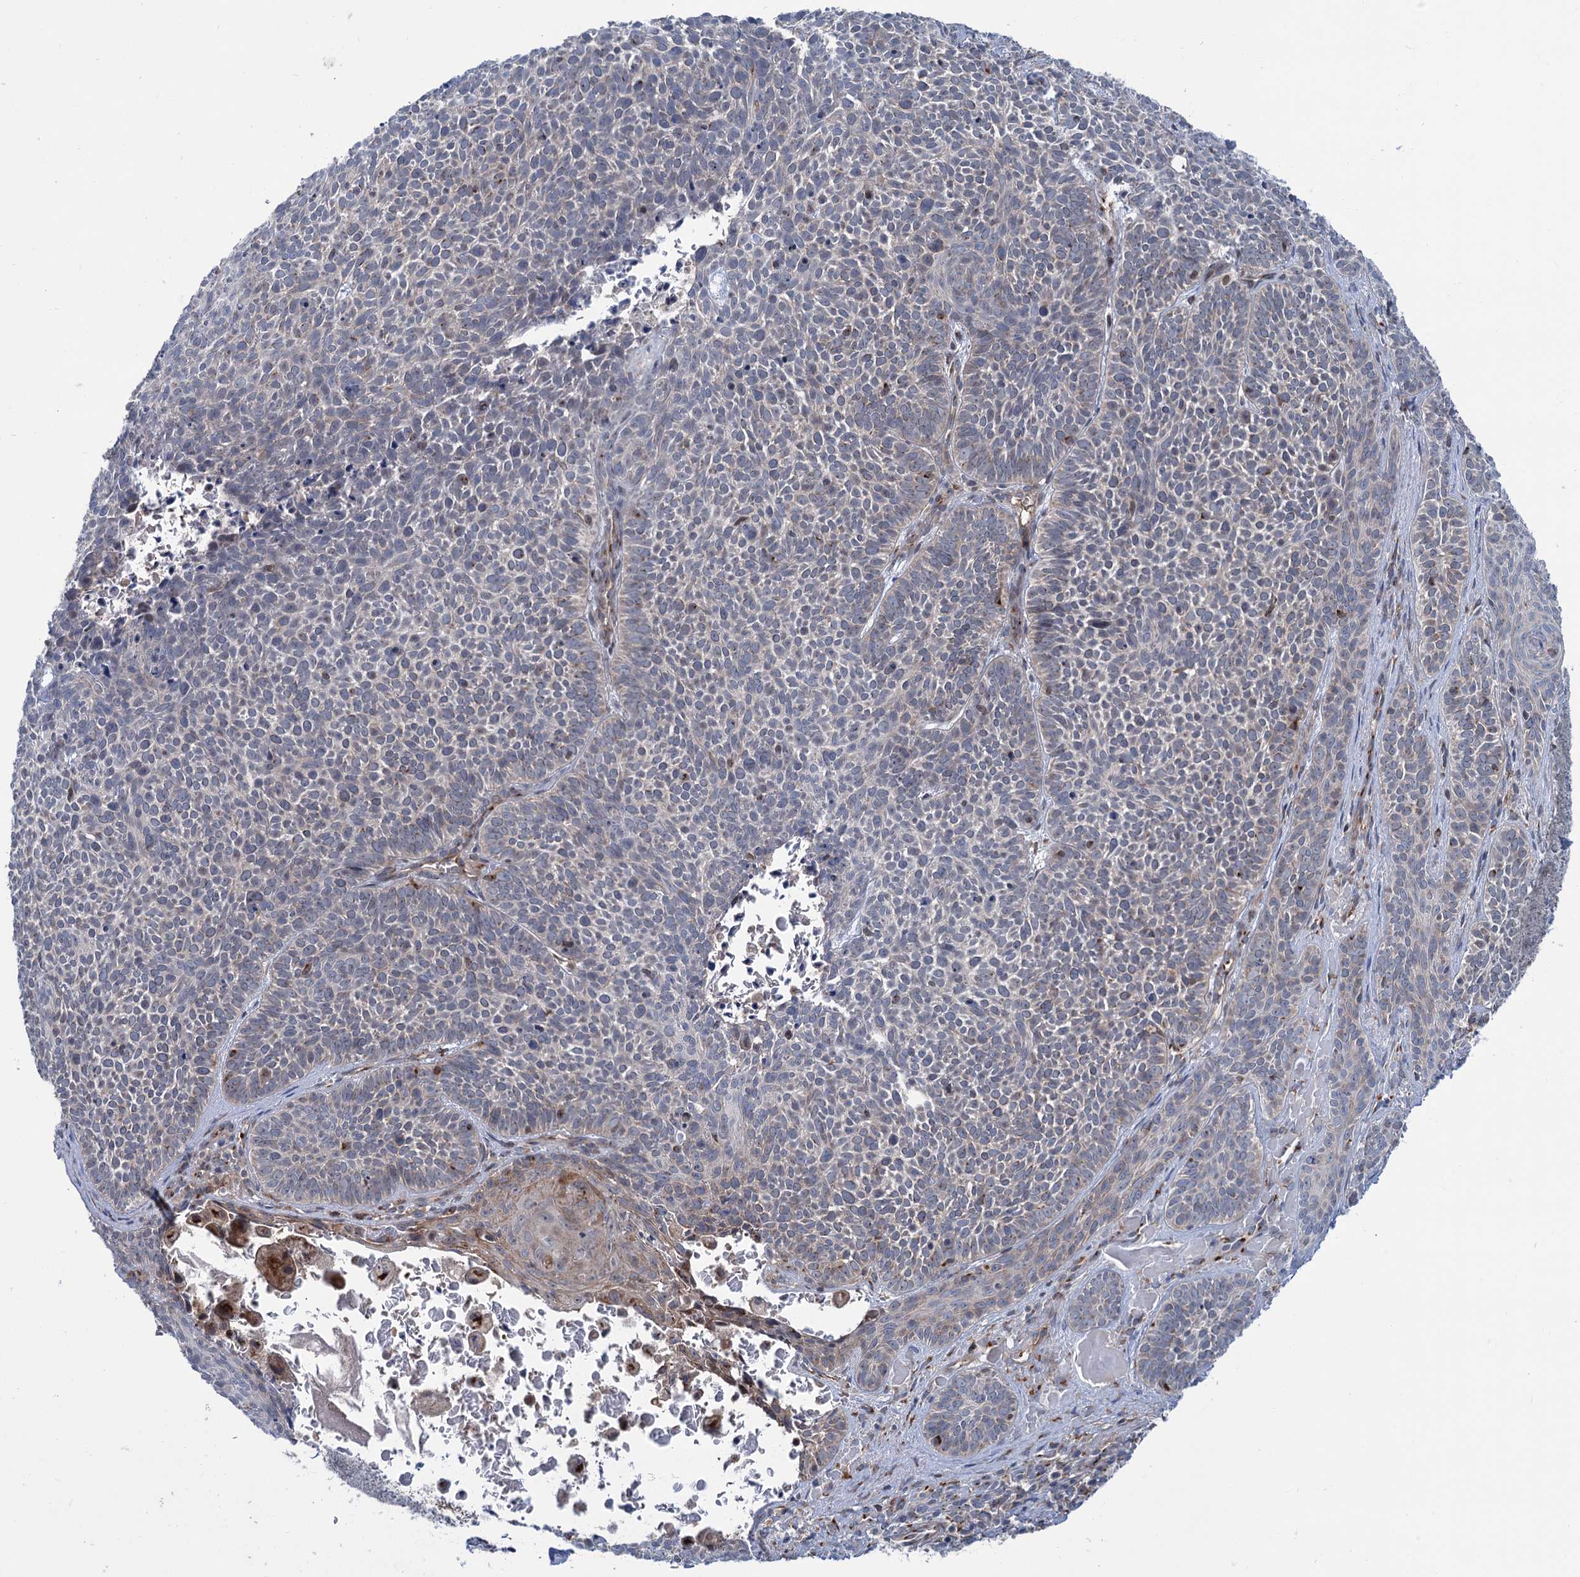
{"staining": {"intensity": "moderate", "quantity": "<25%", "location": "cytoplasmic/membranous"}, "tissue": "skin cancer", "cell_type": "Tumor cells", "image_type": "cancer", "snomed": [{"axis": "morphology", "description": "Basal cell carcinoma"}, {"axis": "topography", "description": "Skin"}], "caption": "This image displays immunohistochemistry staining of human skin basal cell carcinoma, with low moderate cytoplasmic/membranous staining in about <25% of tumor cells.", "gene": "ELP4", "patient": {"sex": "male", "age": 85}}